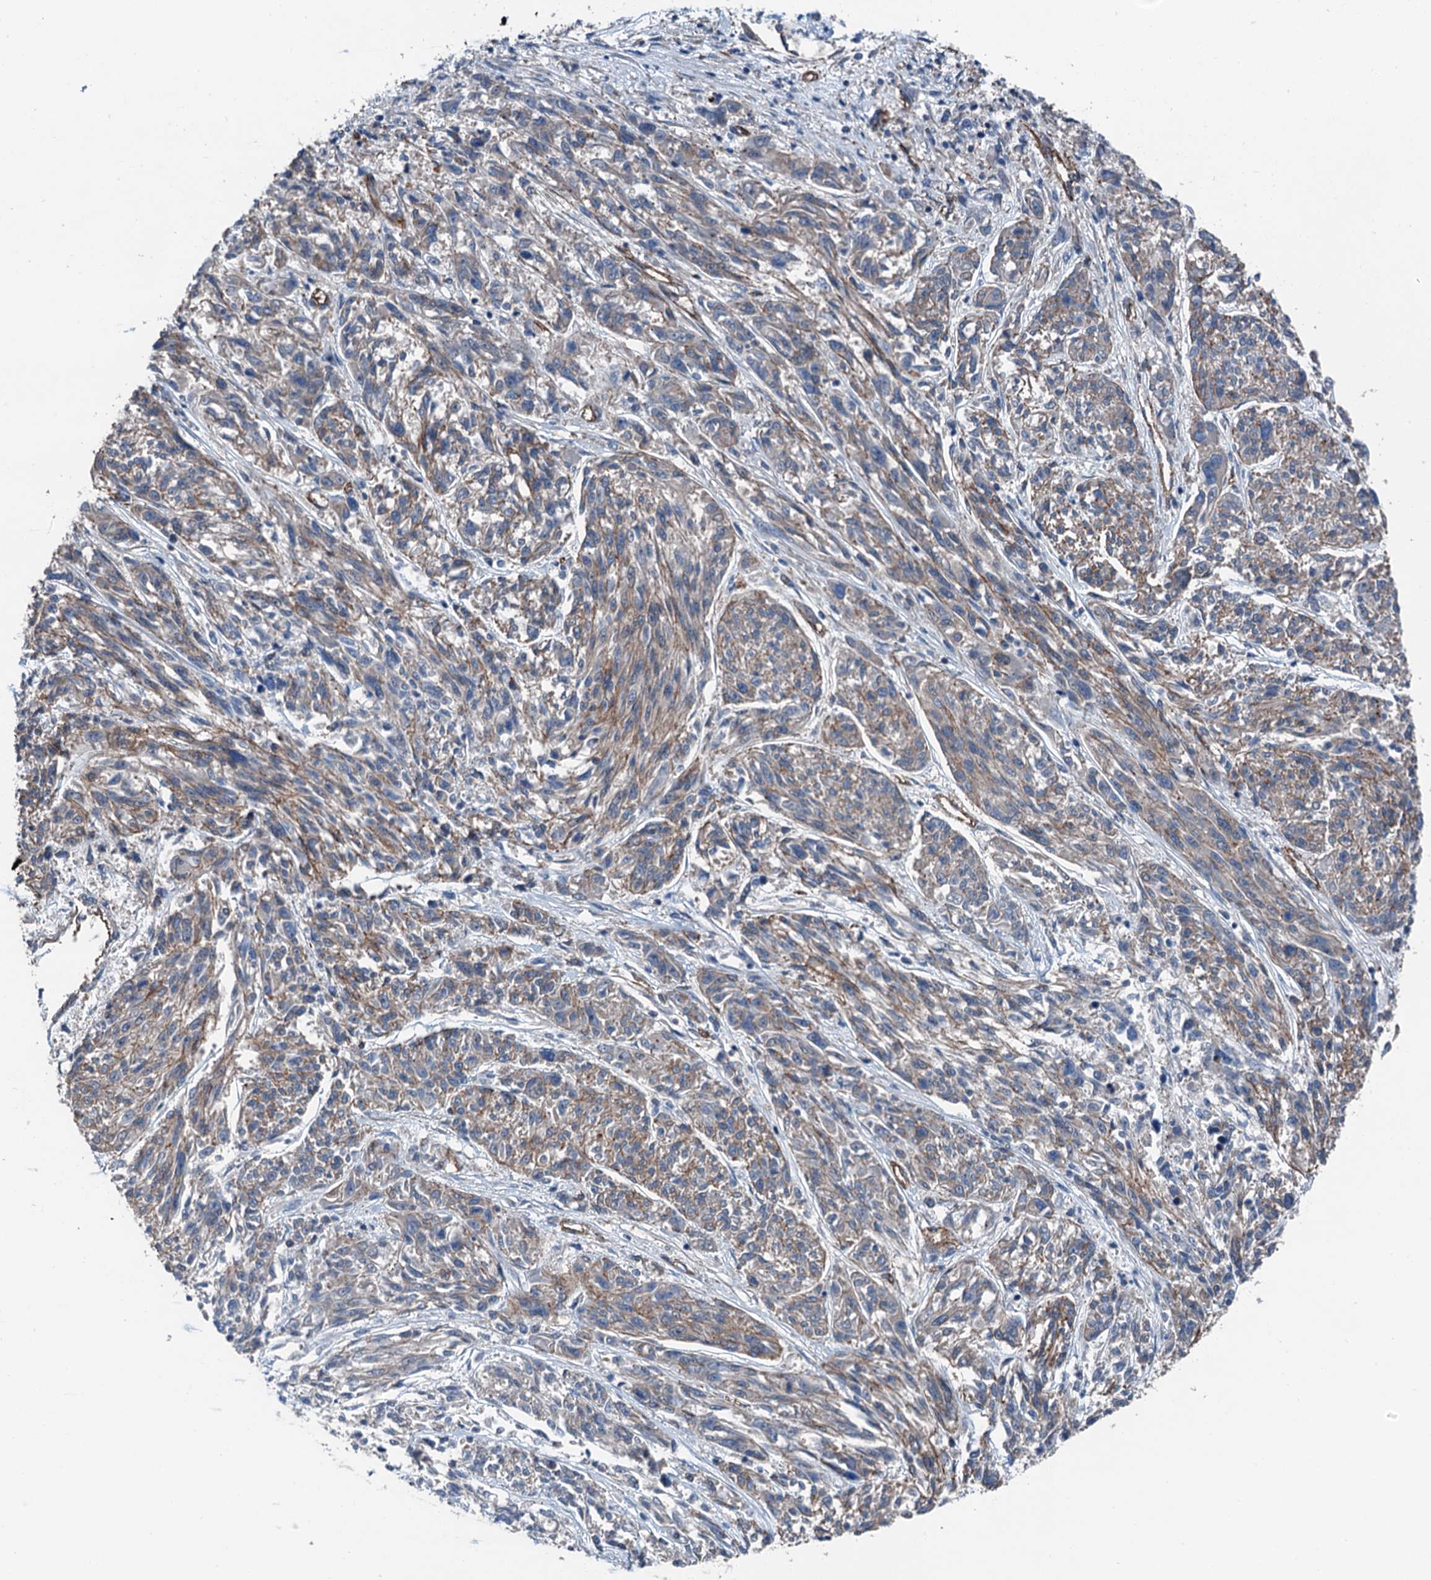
{"staining": {"intensity": "weak", "quantity": "25%-75%", "location": "cytoplasmic/membranous"}, "tissue": "melanoma", "cell_type": "Tumor cells", "image_type": "cancer", "snomed": [{"axis": "morphology", "description": "Malignant melanoma, NOS"}, {"axis": "topography", "description": "Skin"}], "caption": "Protein staining of malignant melanoma tissue shows weak cytoplasmic/membranous staining in about 25%-75% of tumor cells.", "gene": "NMRAL1", "patient": {"sex": "male", "age": 53}}